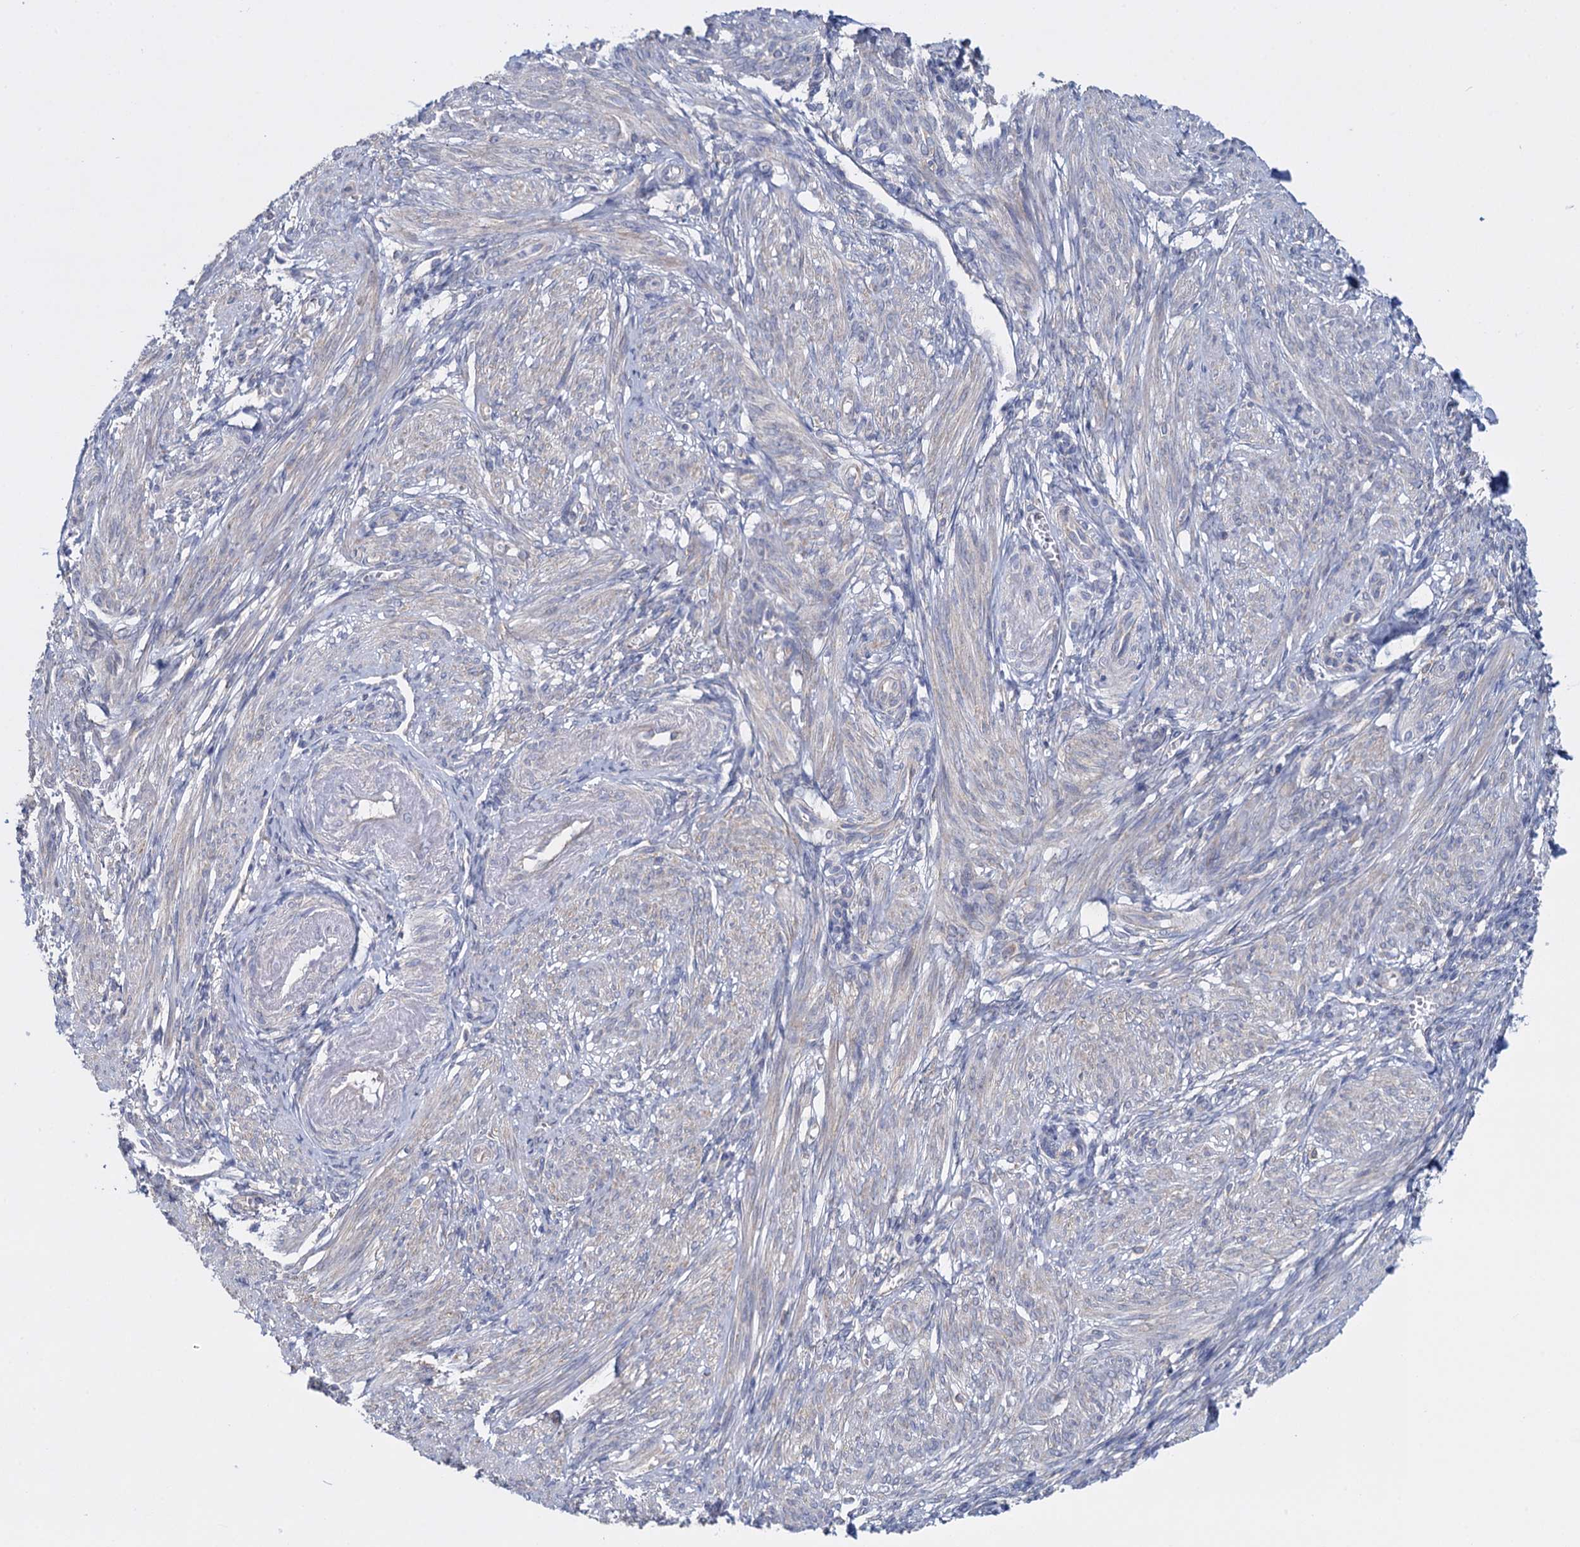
{"staining": {"intensity": "negative", "quantity": "none", "location": "none"}, "tissue": "smooth muscle", "cell_type": "Smooth muscle cells", "image_type": "normal", "snomed": [{"axis": "morphology", "description": "Normal tissue, NOS"}, {"axis": "topography", "description": "Smooth muscle"}], "caption": "Smooth muscle was stained to show a protein in brown. There is no significant positivity in smooth muscle cells. (DAB (3,3'-diaminobenzidine) IHC visualized using brightfield microscopy, high magnification).", "gene": "GSTM2", "patient": {"sex": "female", "age": 39}}